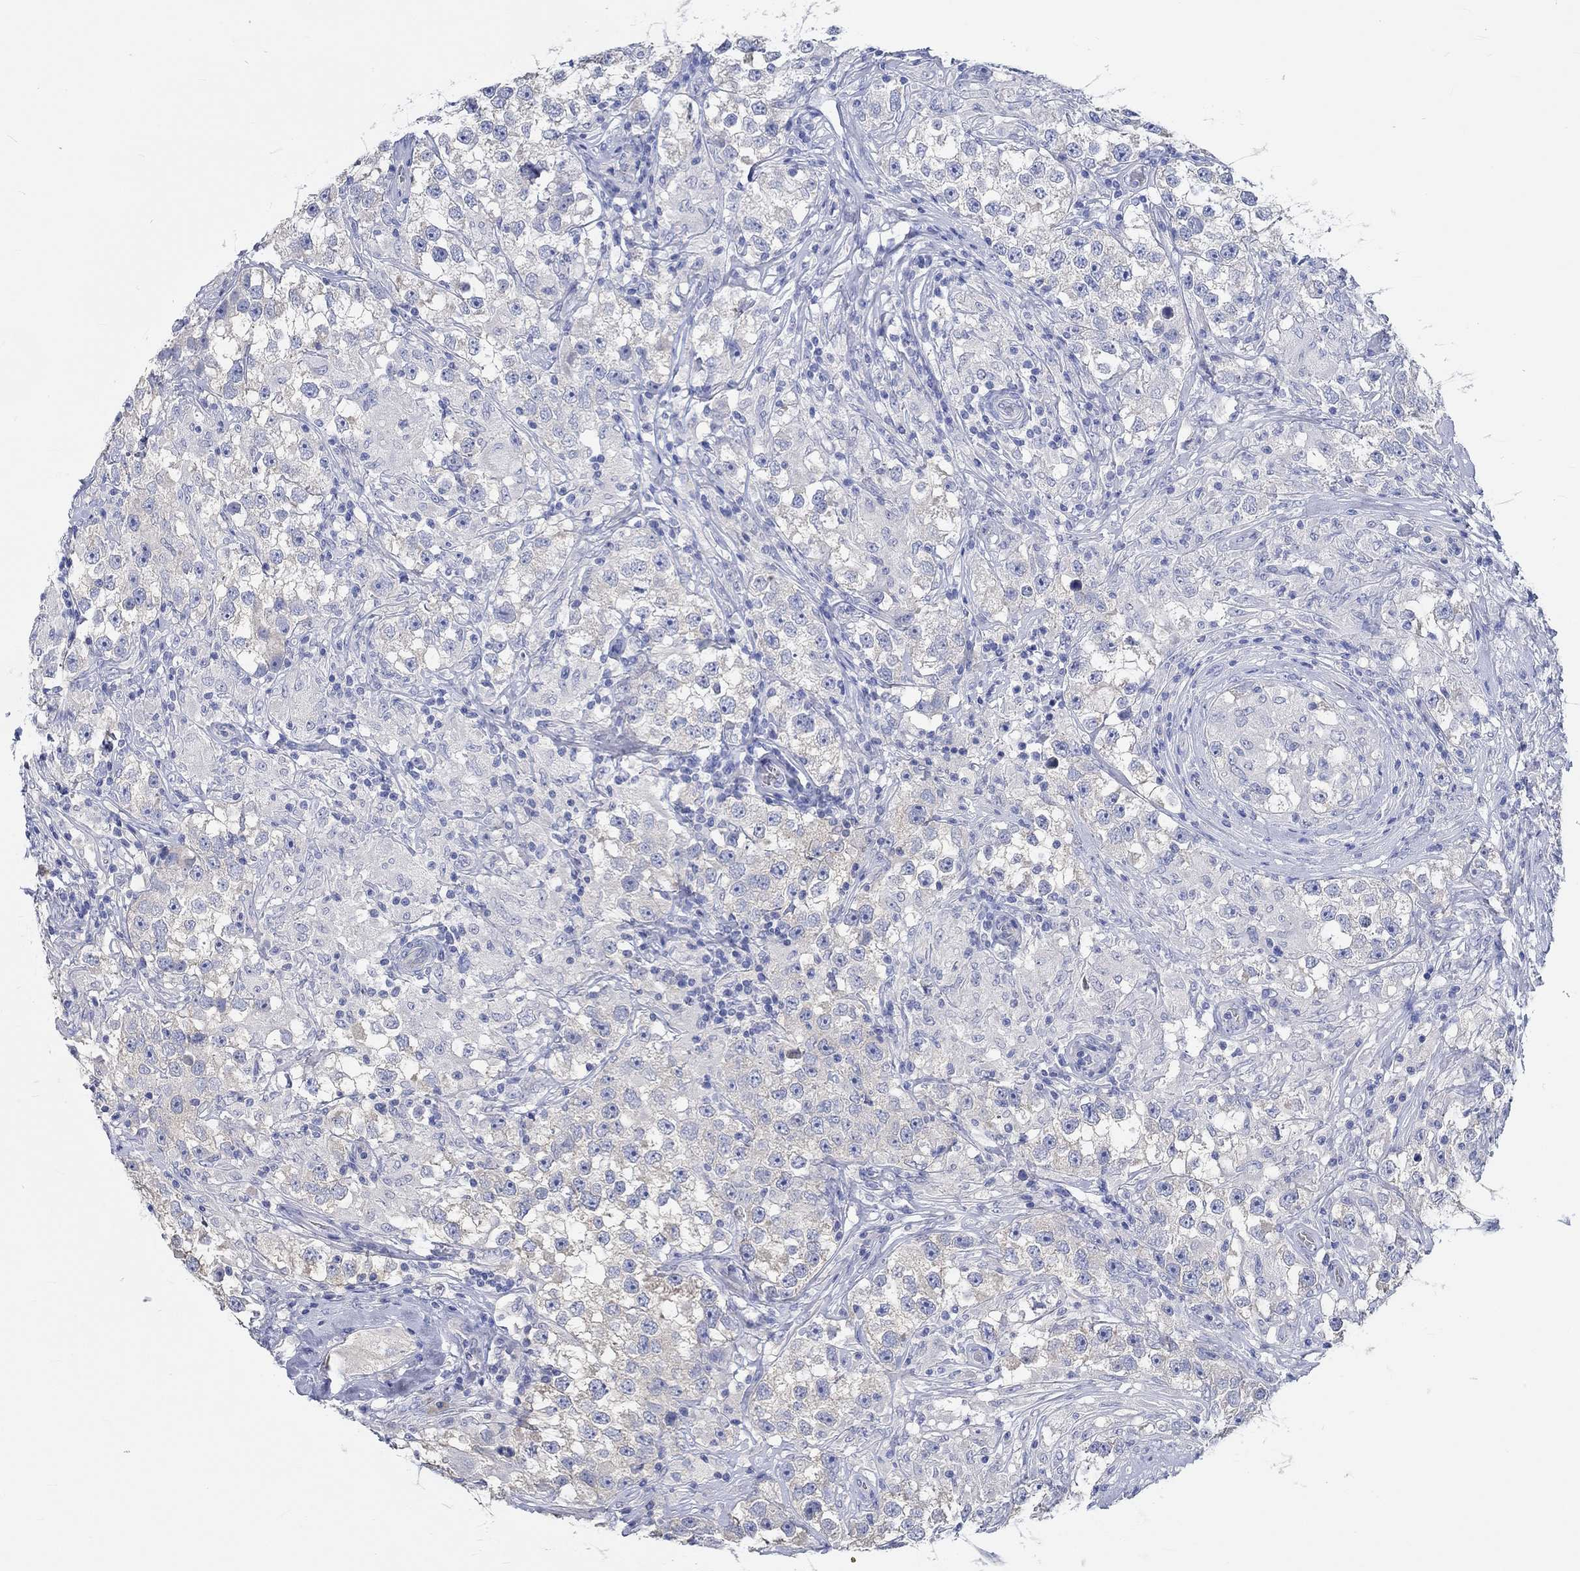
{"staining": {"intensity": "negative", "quantity": "none", "location": "none"}, "tissue": "testis cancer", "cell_type": "Tumor cells", "image_type": "cancer", "snomed": [{"axis": "morphology", "description": "Seminoma, NOS"}, {"axis": "topography", "description": "Testis"}], "caption": "This is an immunohistochemistry photomicrograph of human seminoma (testis). There is no staining in tumor cells.", "gene": "KCNA1", "patient": {"sex": "male", "age": 46}}